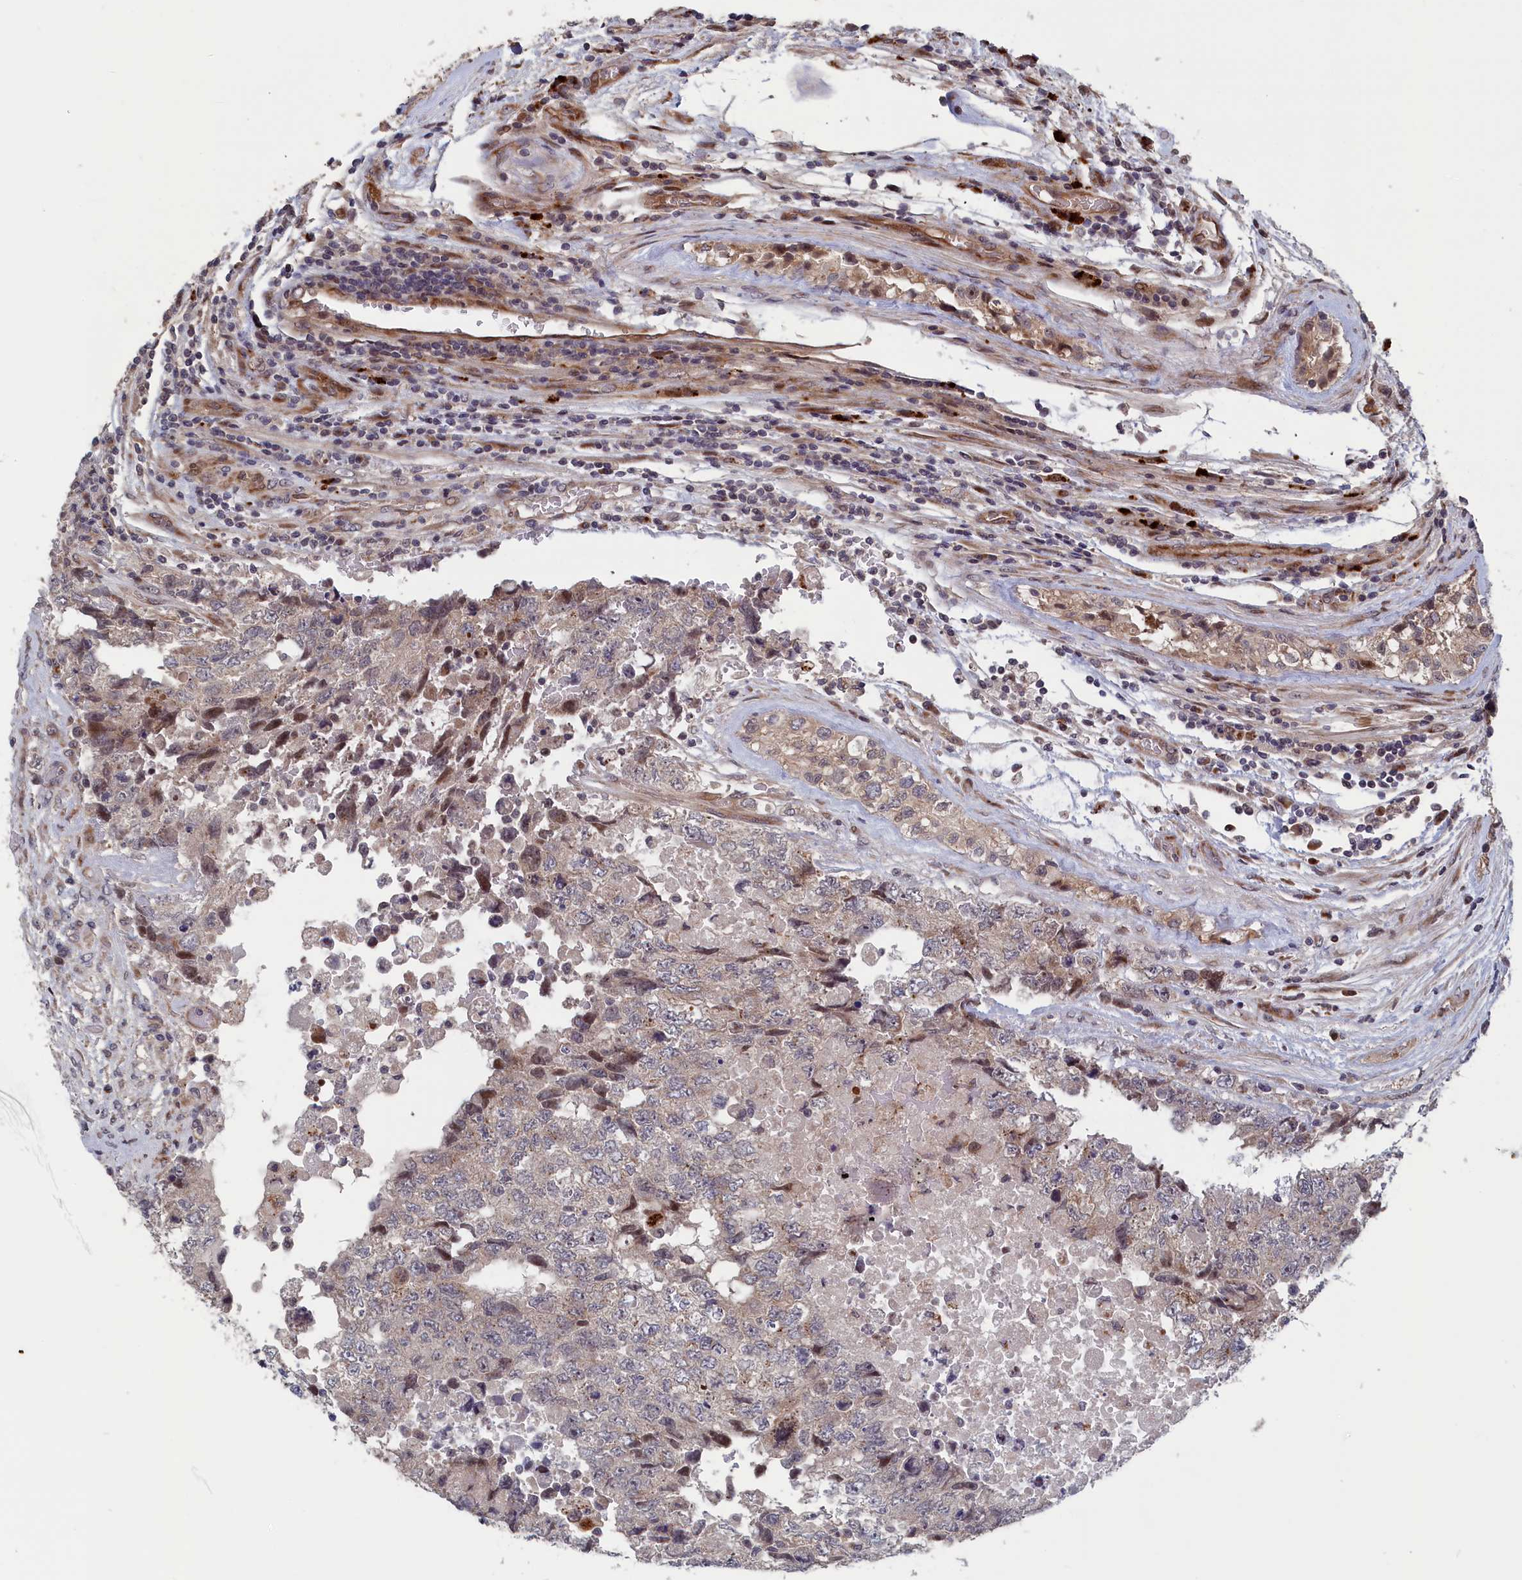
{"staining": {"intensity": "weak", "quantity": "<25%", "location": "nuclear"}, "tissue": "testis cancer", "cell_type": "Tumor cells", "image_type": "cancer", "snomed": [{"axis": "morphology", "description": "Carcinoma, Embryonal, NOS"}, {"axis": "topography", "description": "Testis"}], "caption": "DAB immunohistochemical staining of human testis cancer displays no significant positivity in tumor cells. The staining was performed using DAB (3,3'-diaminobenzidine) to visualize the protein expression in brown, while the nuclei were stained in blue with hematoxylin (Magnification: 20x).", "gene": "LSG1", "patient": {"sex": "male", "age": 36}}